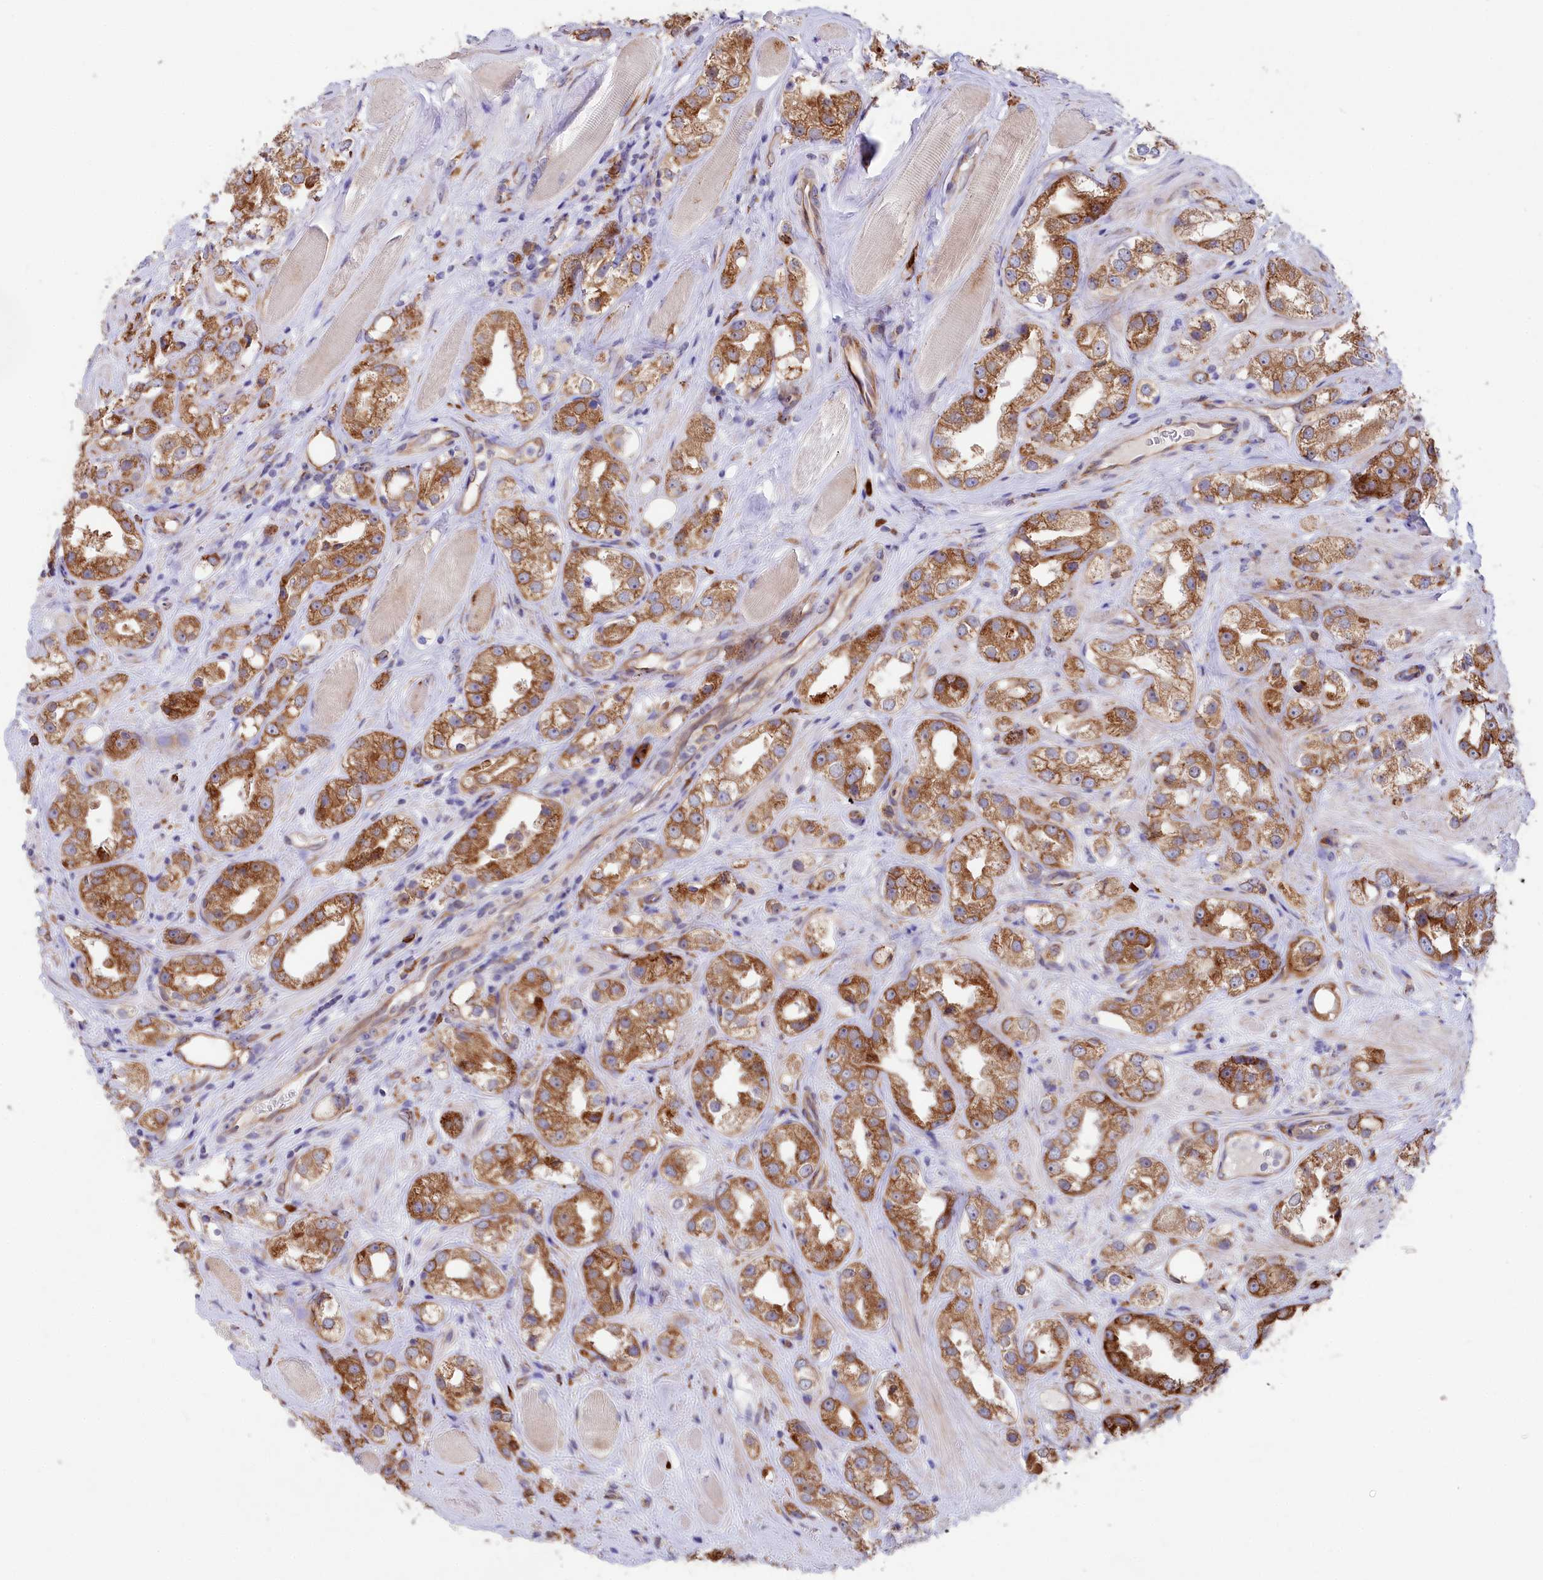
{"staining": {"intensity": "strong", "quantity": ">75%", "location": "cytoplasmic/membranous"}, "tissue": "prostate cancer", "cell_type": "Tumor cells", "image_type": "cancer", "snomed": [{"axis": "morphology", "description": "Adenocarcinoma, NOS"}, {"axis": "topography", "description": "Prostate"}], "caption": "The micrograph reveals immunohistochemical staining of adenocarcinoma (prostate). There is strong cytoplasmic/membranous expression is present in approximately >75% of tumor cells.", "gene": "CHID1", "patient": {"sex": "male", "age": 79}}